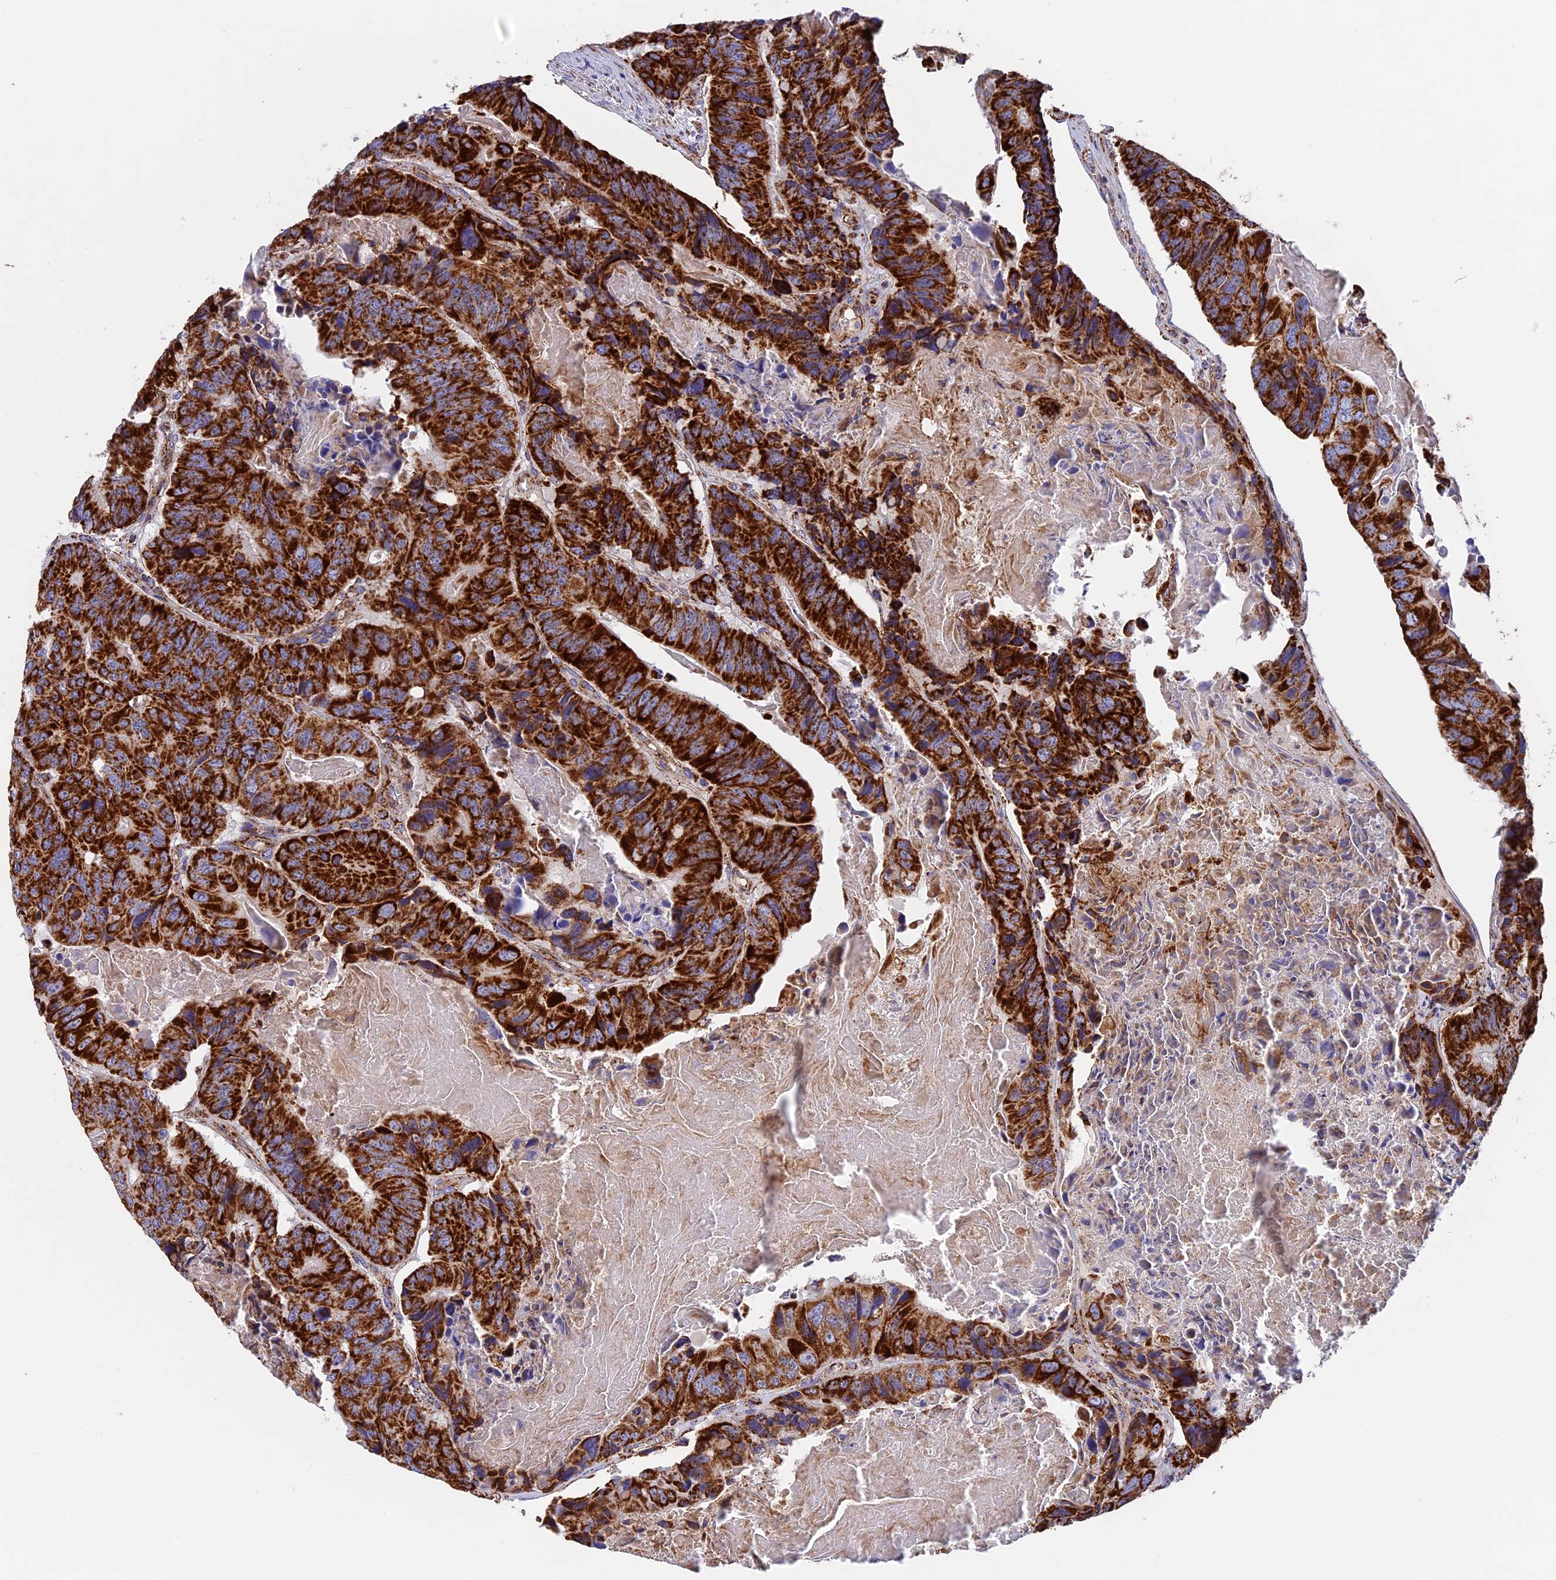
{"staining": {"intensity": "strong", "quantity": ">75%", "location": "cytoplasmic/membranous"}, "tissue": "colorectal cancer", "cell_type": "Tumor cells", "image_type": "cancer", "snomed": [{"axis": "morphology", "description": "Adenocarcinoma, NOS"}, {"axis": "topography", "description": "Colon"}], "caption": "Protein expression by IHC demonstrates strong cytoplasmic/membranous expression in about >75% of tumor cells in colorectal cancer. (brown staining indicates protein expression, while blue staining denotes nuclei).", "gene": "UQCRB", "patient": {"sex": "male", "age": 84}}